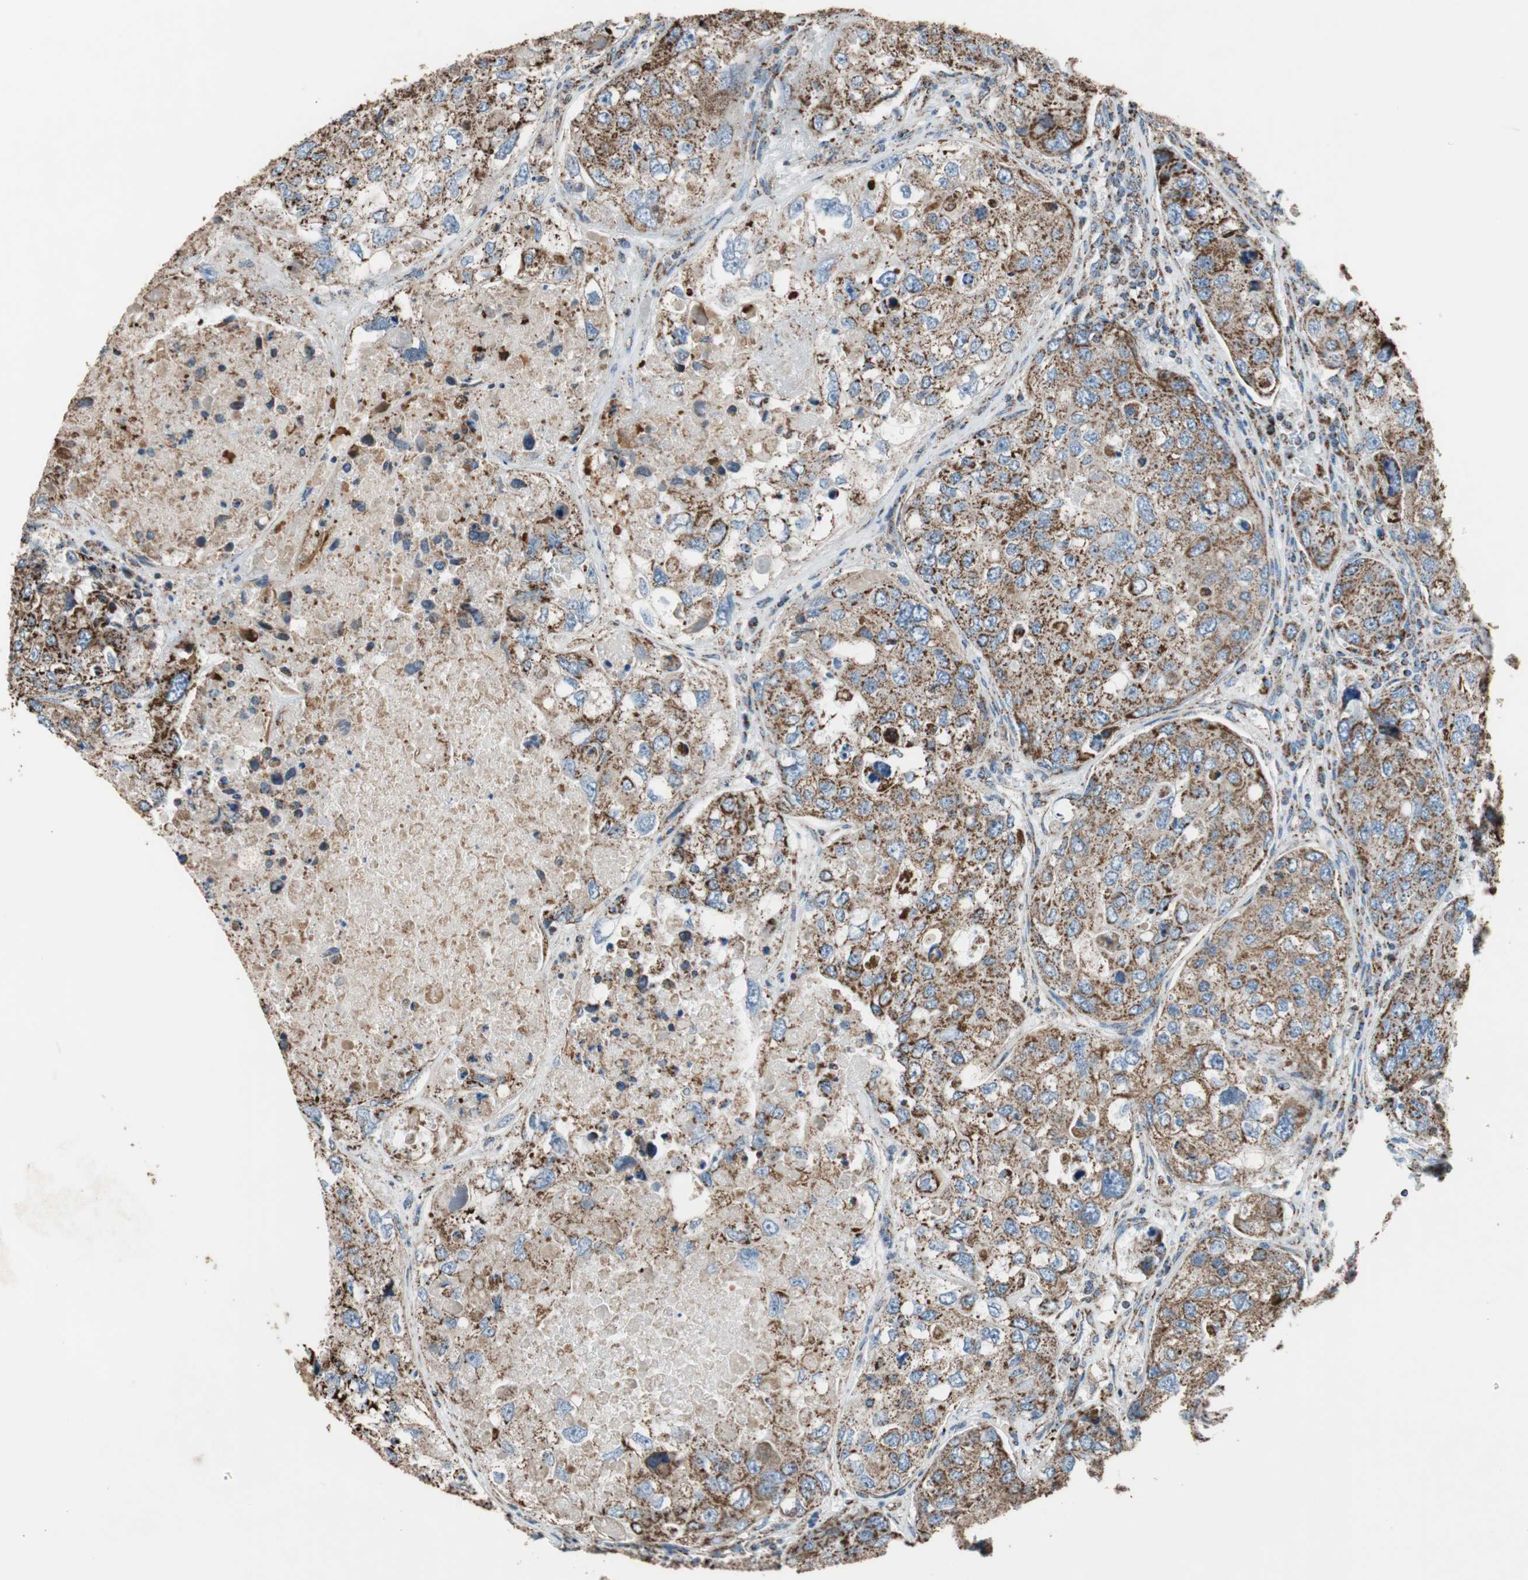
{"staining": {"intensity": "strong", "quantity": ">75%", "location": "cytoplasmic/membranous"}, "tissue": "urothelial cancer", "cell_type": "Tumor cells", "image_type": "cancer", "snomed": [{"axis": "morphology", "description": "Urothelial carcinoma, High grade"}, {"axis": "topography", "description": "Lymph node"}, {"axis": "topography", "description": "Urinary bladder"}], "caption": "A high amount of strong cytoplasmic/membranous staining is seen in about >75% of tumor cells in urothelial carcinoma (high-grade) tissue.", "gene": "PCSK4", "patient": {"sex": "male", "age": 51}}